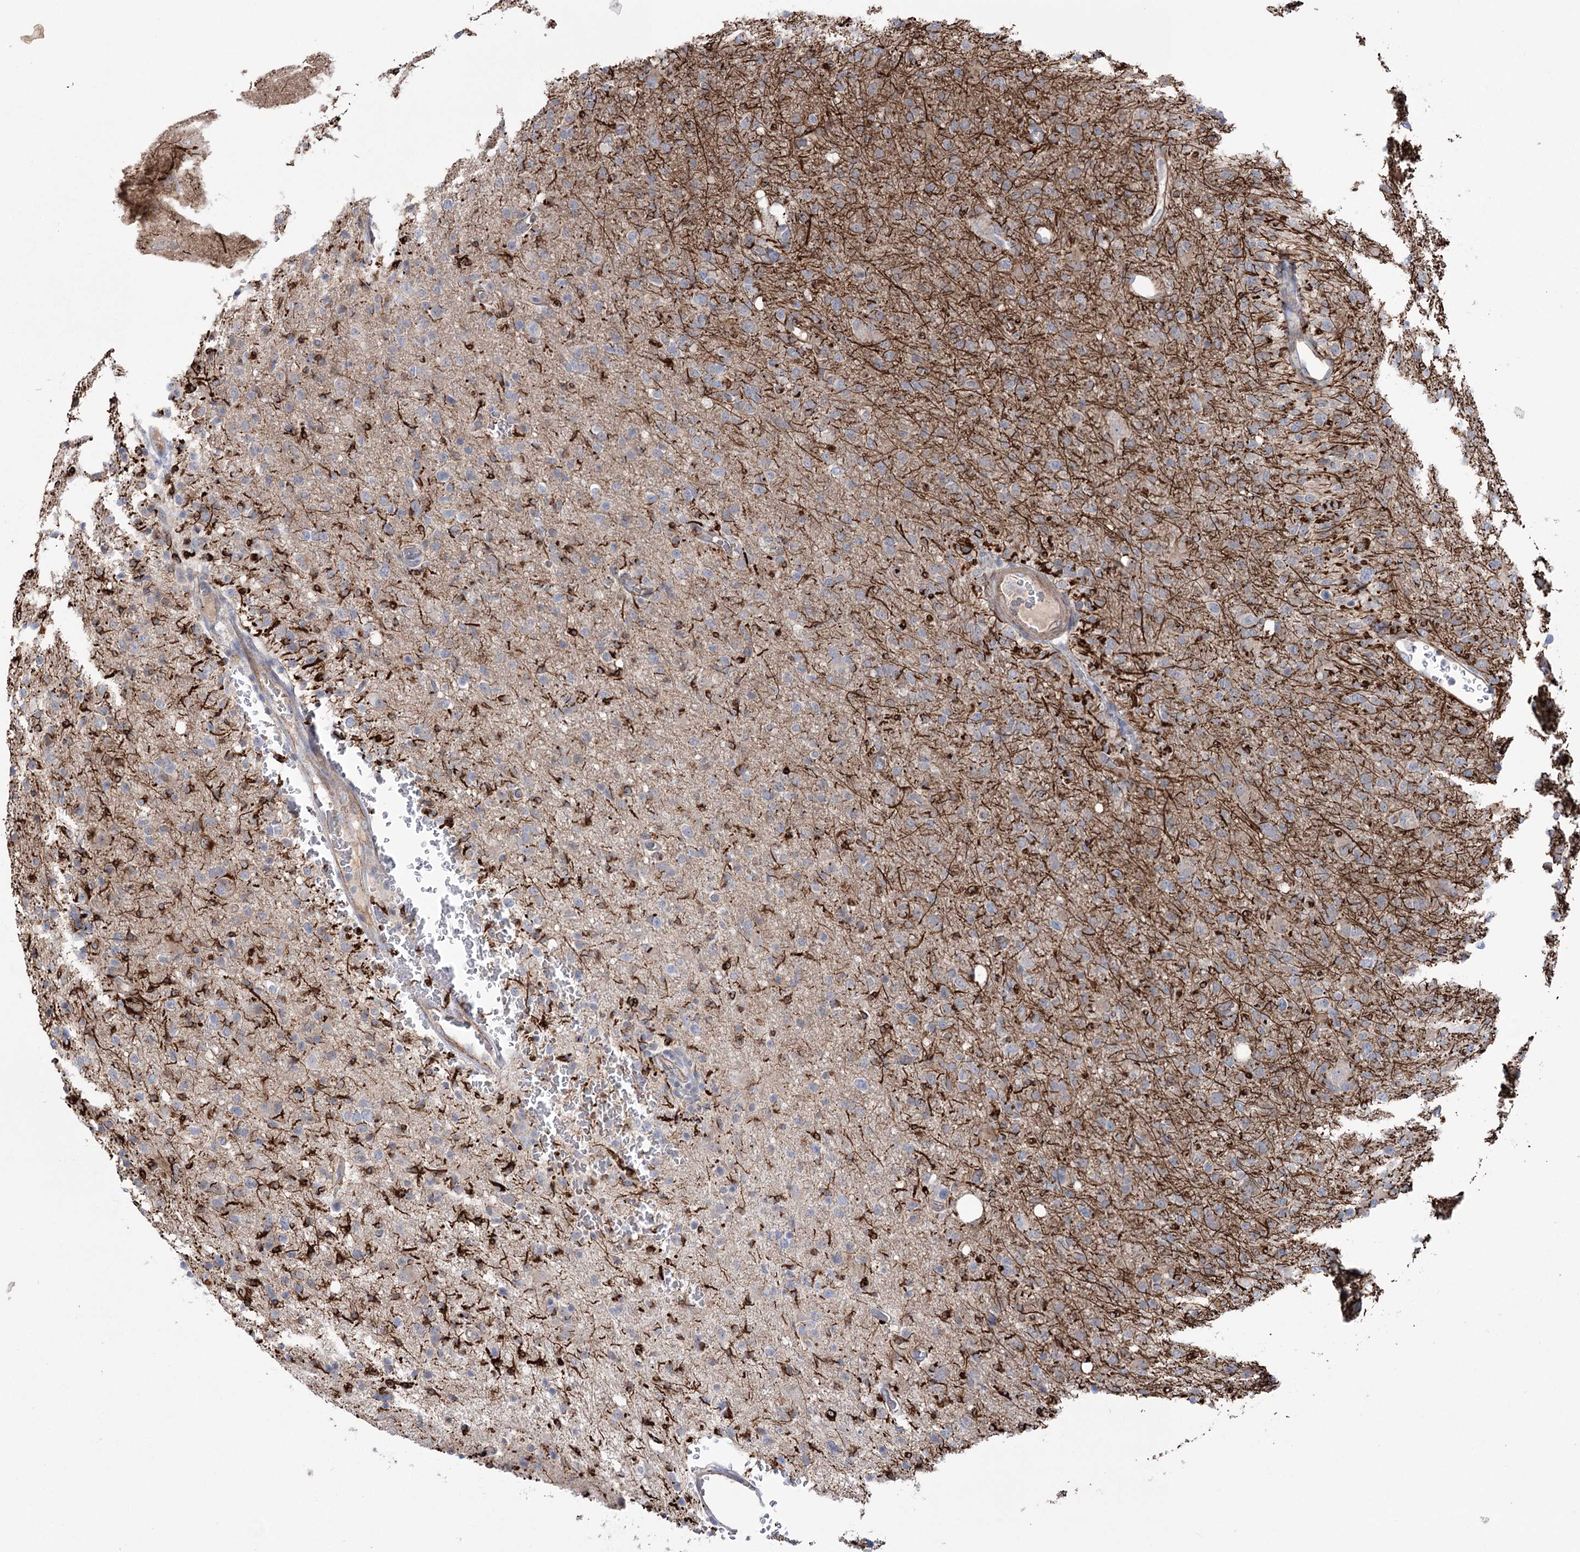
{"staining": {"intensity": "negative", "quantity": "none", "location": "none"}, "tissue": "glioma", "cell_type": "Tumor cells", "image_type": "cancer", "snomed": [{"axis": "morphology", "description": "Glioma, malignant, High grade"}, {"axis": "topography", "description": "Brain"}], "caption": "DAB (3,3'-diaminobenzidine) immunohistochemical staining of malignant glioma (high-grade) exhibits no significant positivity in tumor cells. (Stains: DAB immunohistochemistry (IHC) with hematoxylin counter stain, Microscopy: brightfield microscopy at high magnification).", "gene": "TRIM71", "patient": {"sex": "female", "age": 57}}